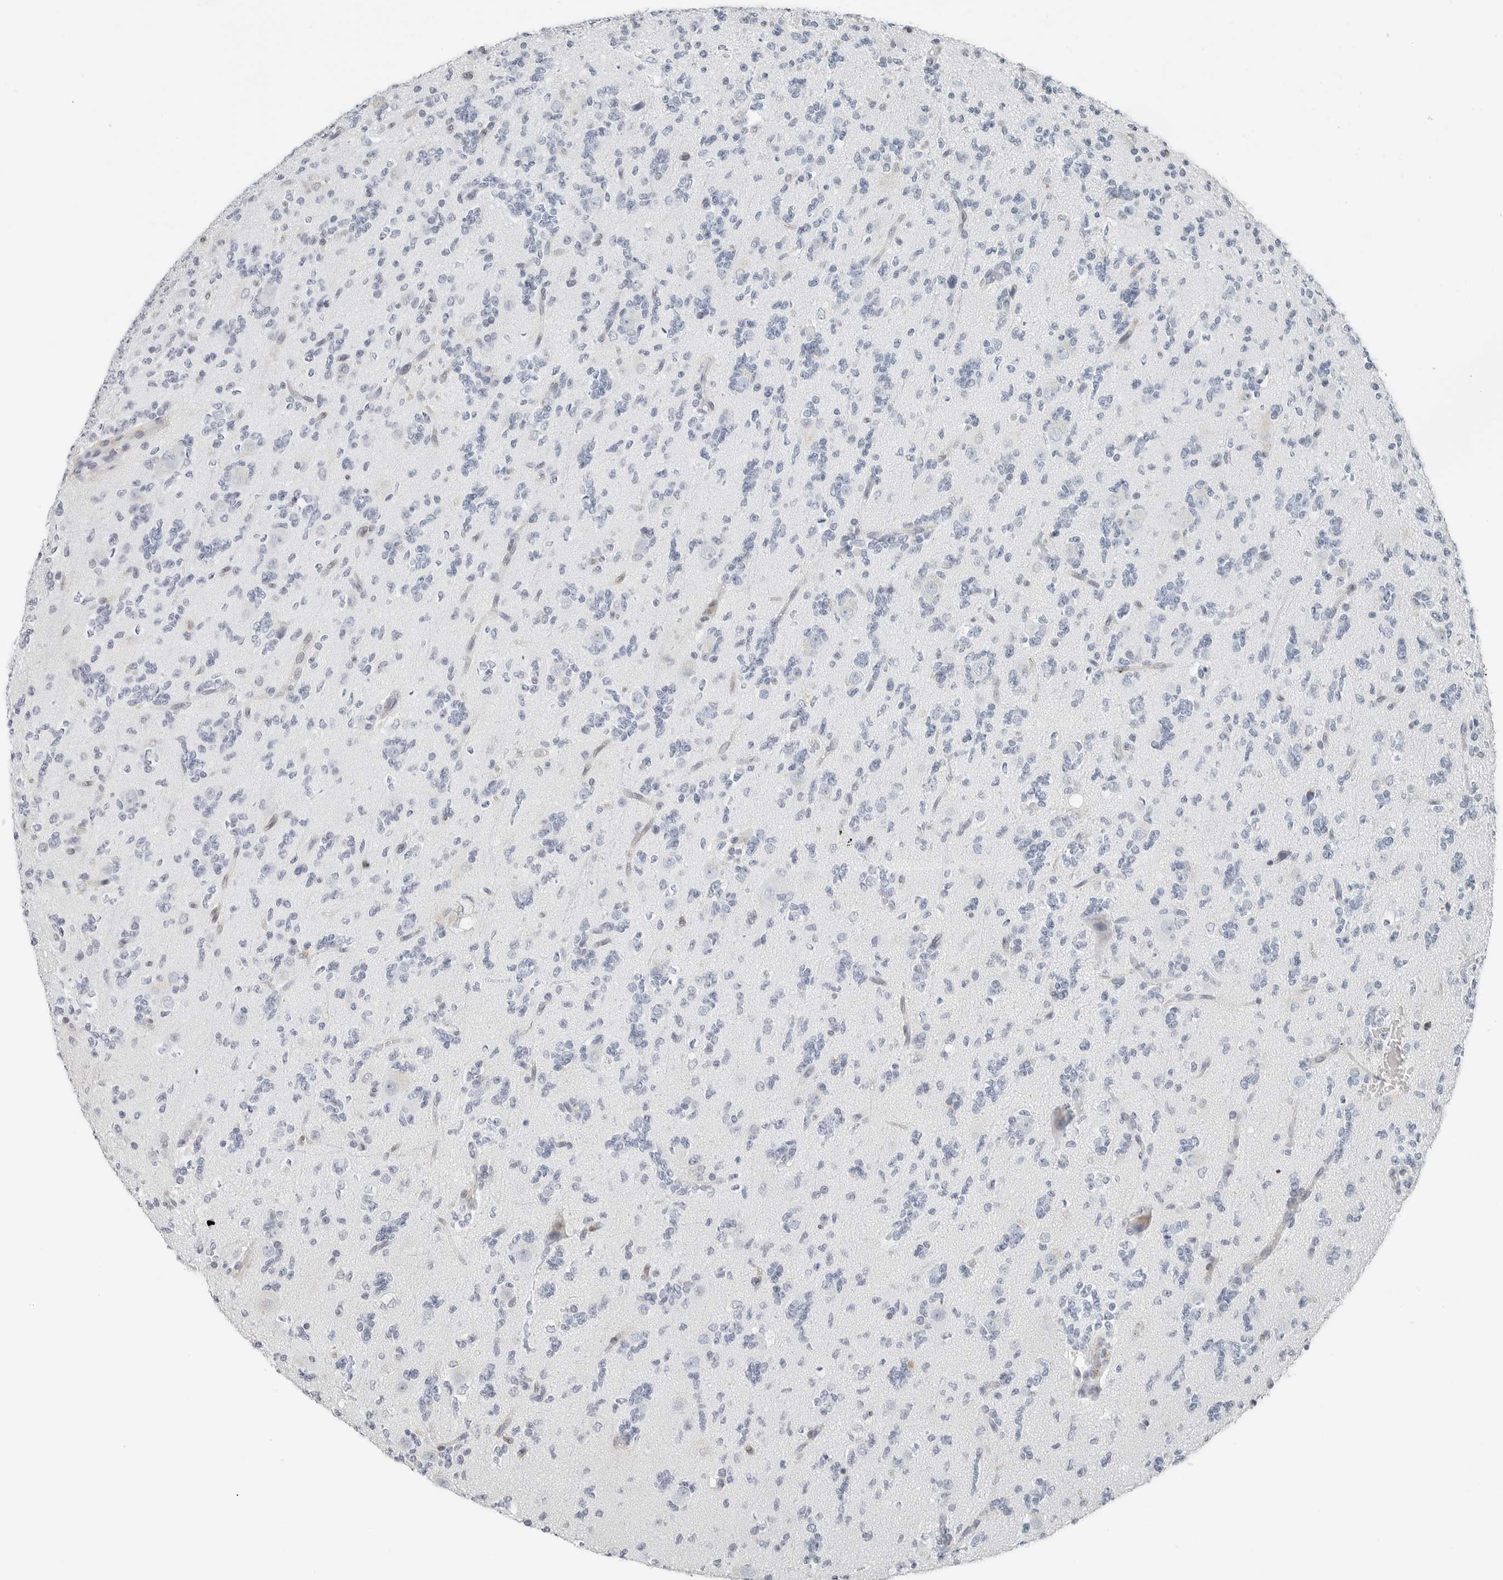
{"staining": {"intensity": "negative", "quantity": "none", "location": "none"}, "tissue": "glioma", "cell_type": "Tumor cells", "image_type": "cancer", "snomed": [{"axis": "morphology", "description": "Glioma, malignant, High grade"}, {"axis": "topography", "description": "Brain"}], "caption": "Immunohistochemistry photomicrograph of neoplastic tissue: human glioma stained with DAB demonstrates no significant protein positivity in tumor cells.", "gene": "P4HA2", "patient": {"sex": "female", "age": 62}}